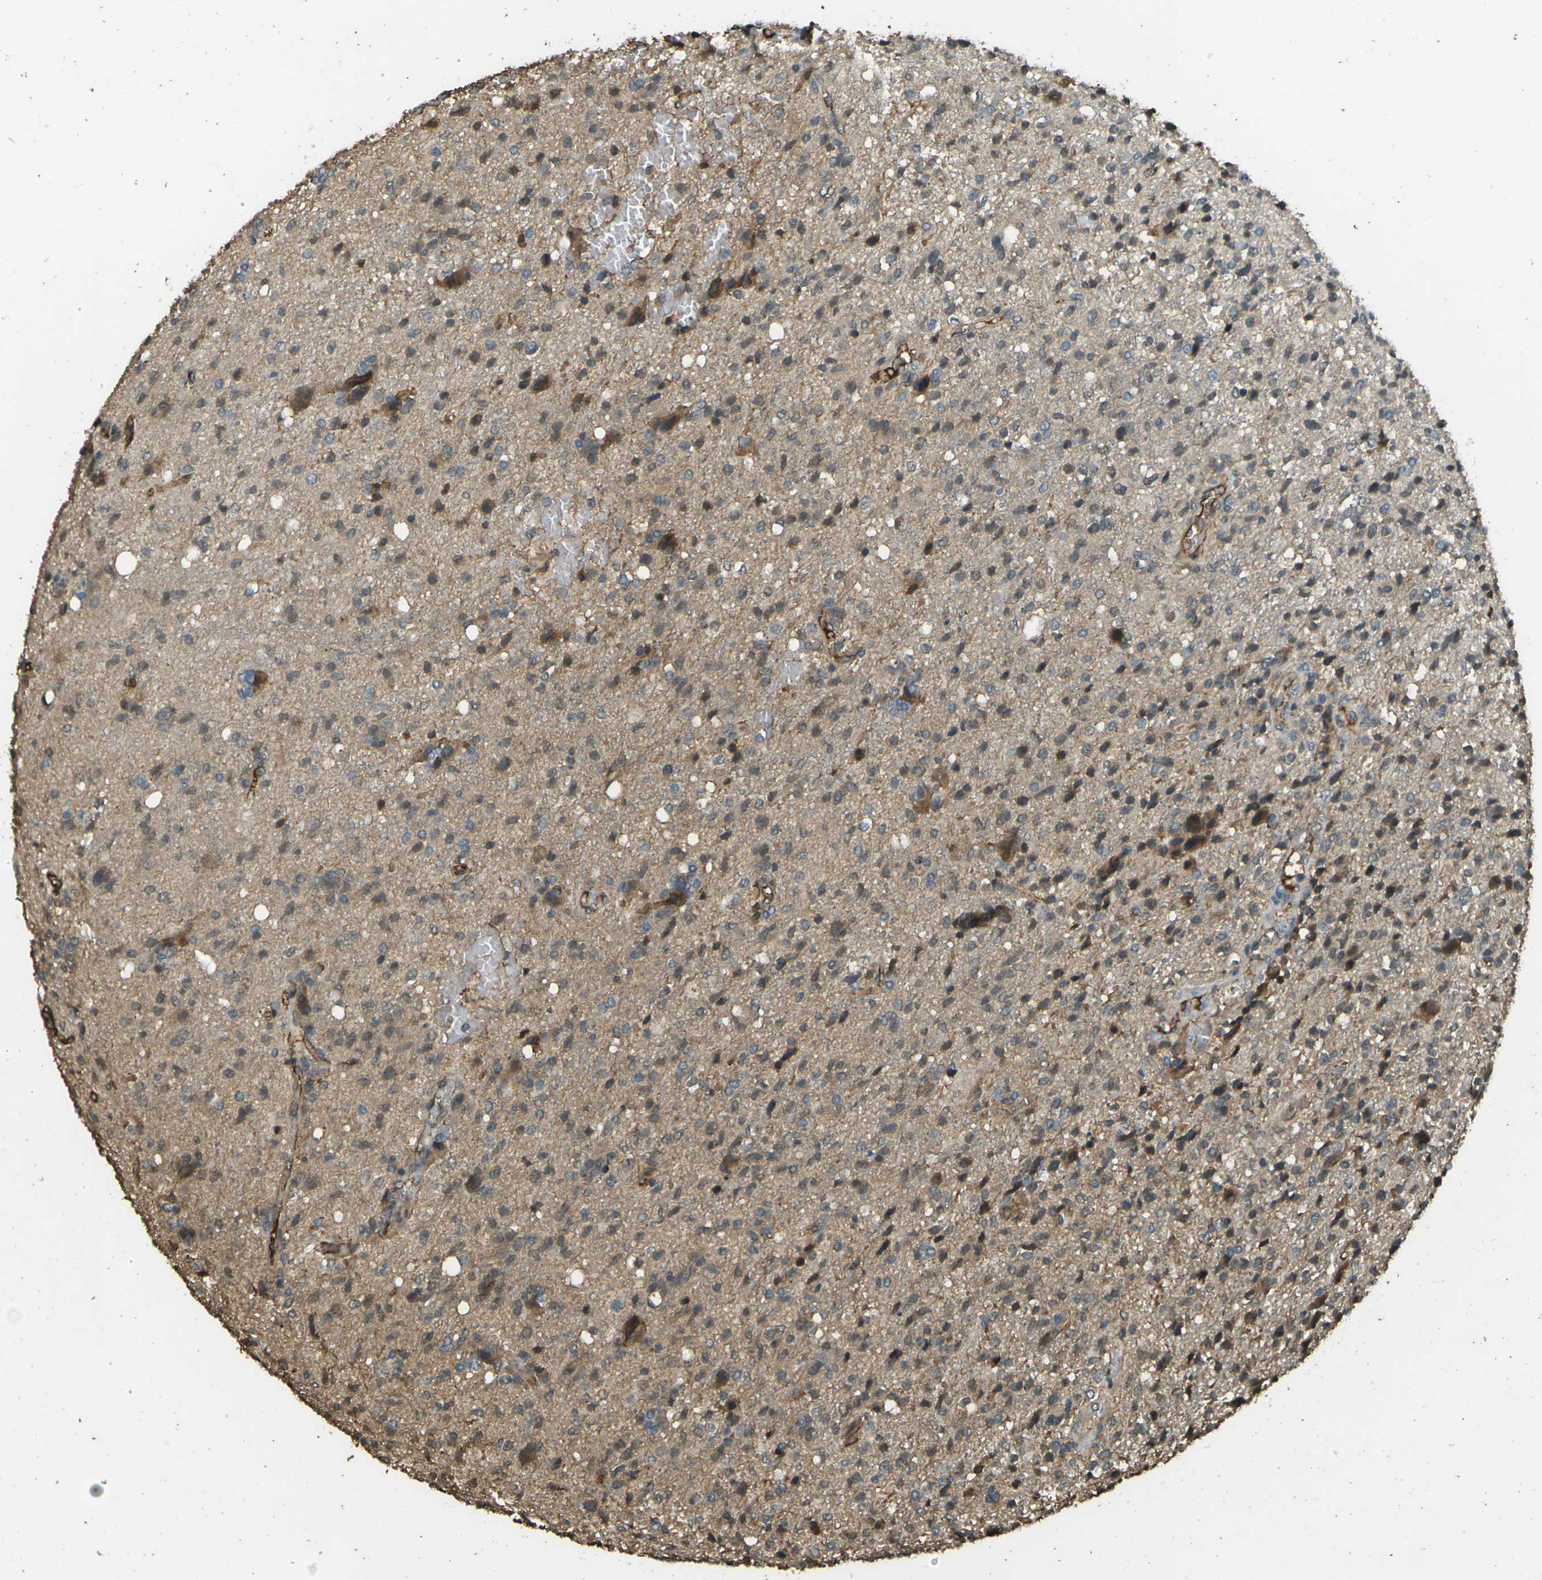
{"staining": {"intensity": "moderate", "quantity": ">75%", "location": "cytoplasmic/membranous"}, "tissue": "glioma", "cell_type": "Tumor cells", "image_type": "cancer", "snomed": [{"axis": "morphology", "description": "Glioma, malignant, High grade"}, {"axis": "topography", "description": "Brain"}], "caption": "Malignant glioma (high-grade) stained for a protein exhibits moderate cytoplasmic/membranous positivity in tumor cells.", "gene": "CYP1B1", "patient": {"sex": "female", "age": 59}}